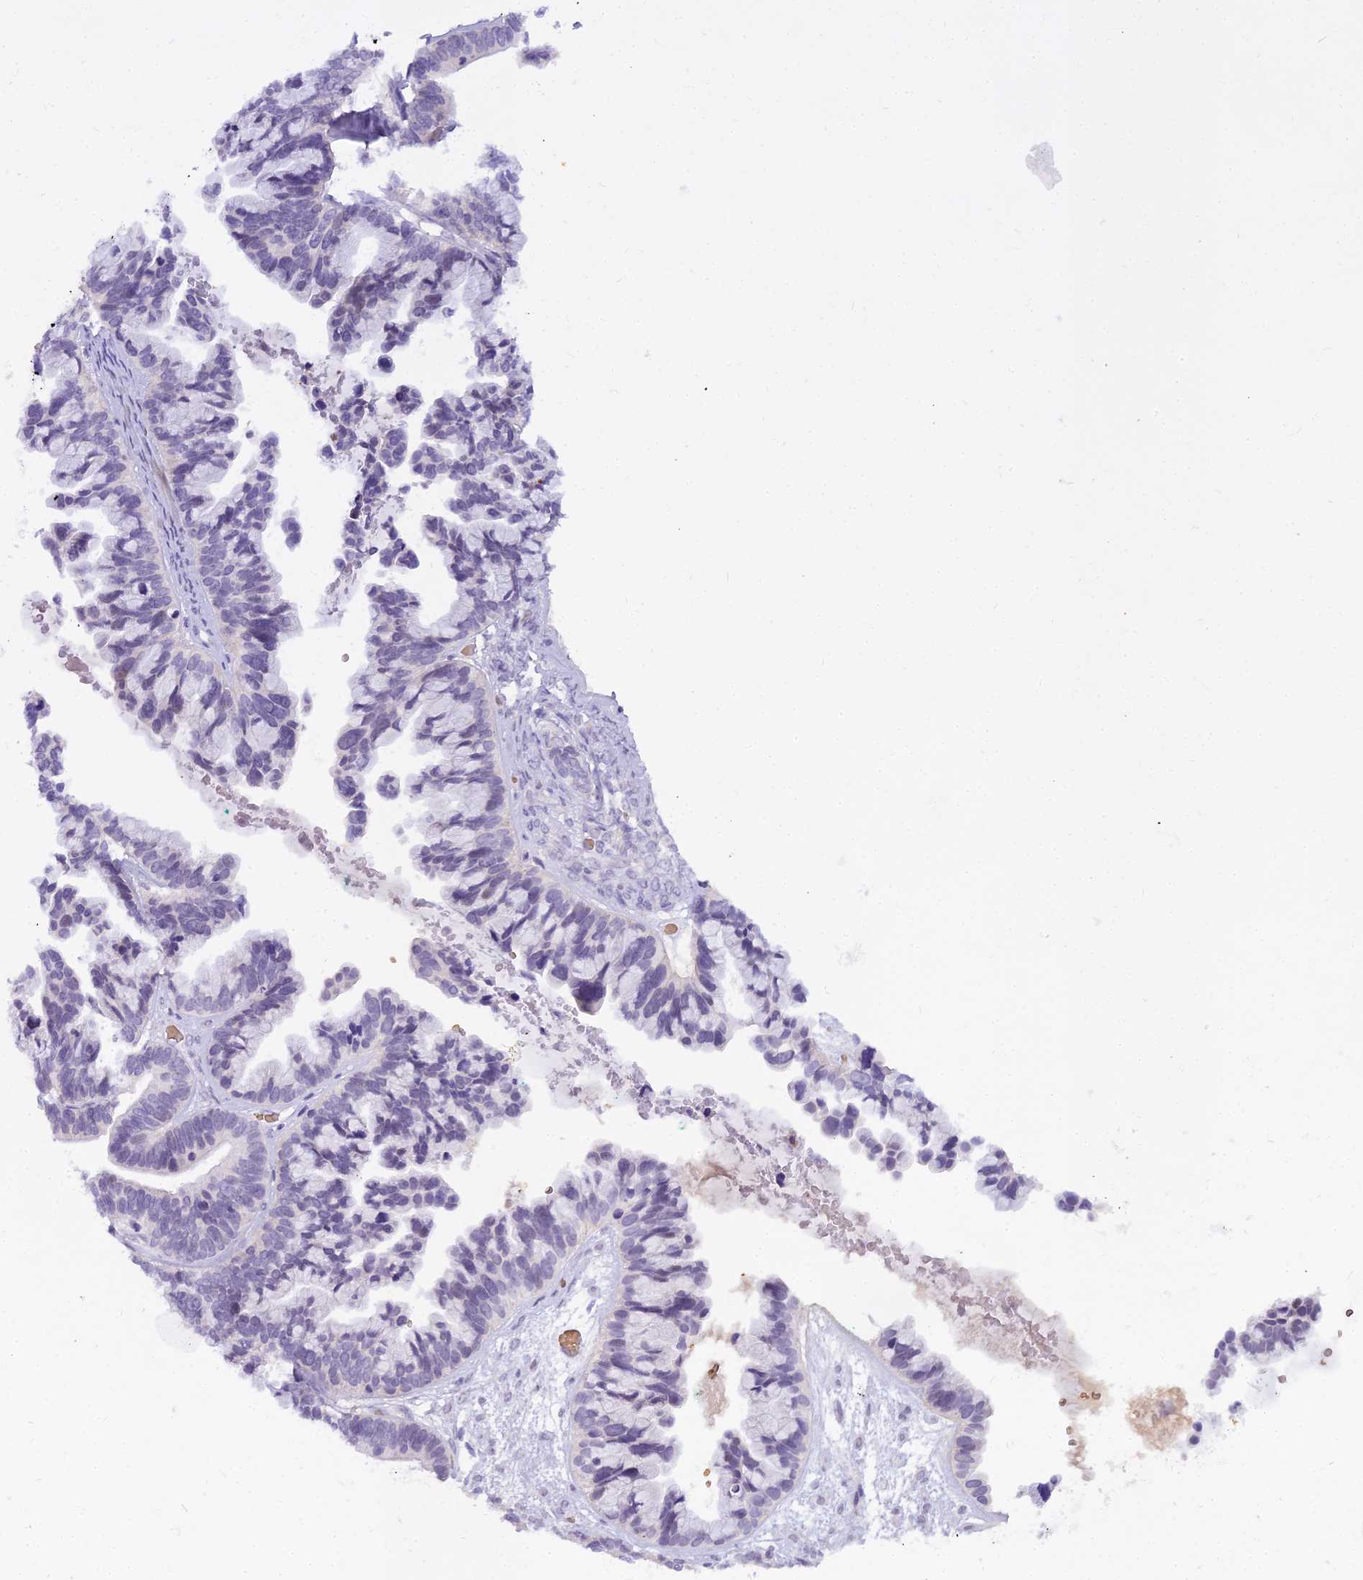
{"staining": {"intensity": "negative", "quantity": "none", "location": "none"}, "tissue": "ovarian cancer", "cell_type": "Tumor cells", "image_type": "cancer", "snomed": [{"axis": "morphology", "description": "Cystadenocarcinoma, serous, NOS"}, {"axis": "topography", "description": "Ovary"}], "caption": "Immunohistochemistry (IHC) of ovarian serous cystadenocarcinoma demonstrates no expression in tumor cells.", "gene": "OSTN", "patient": {"sex": "female", "age": 56}}